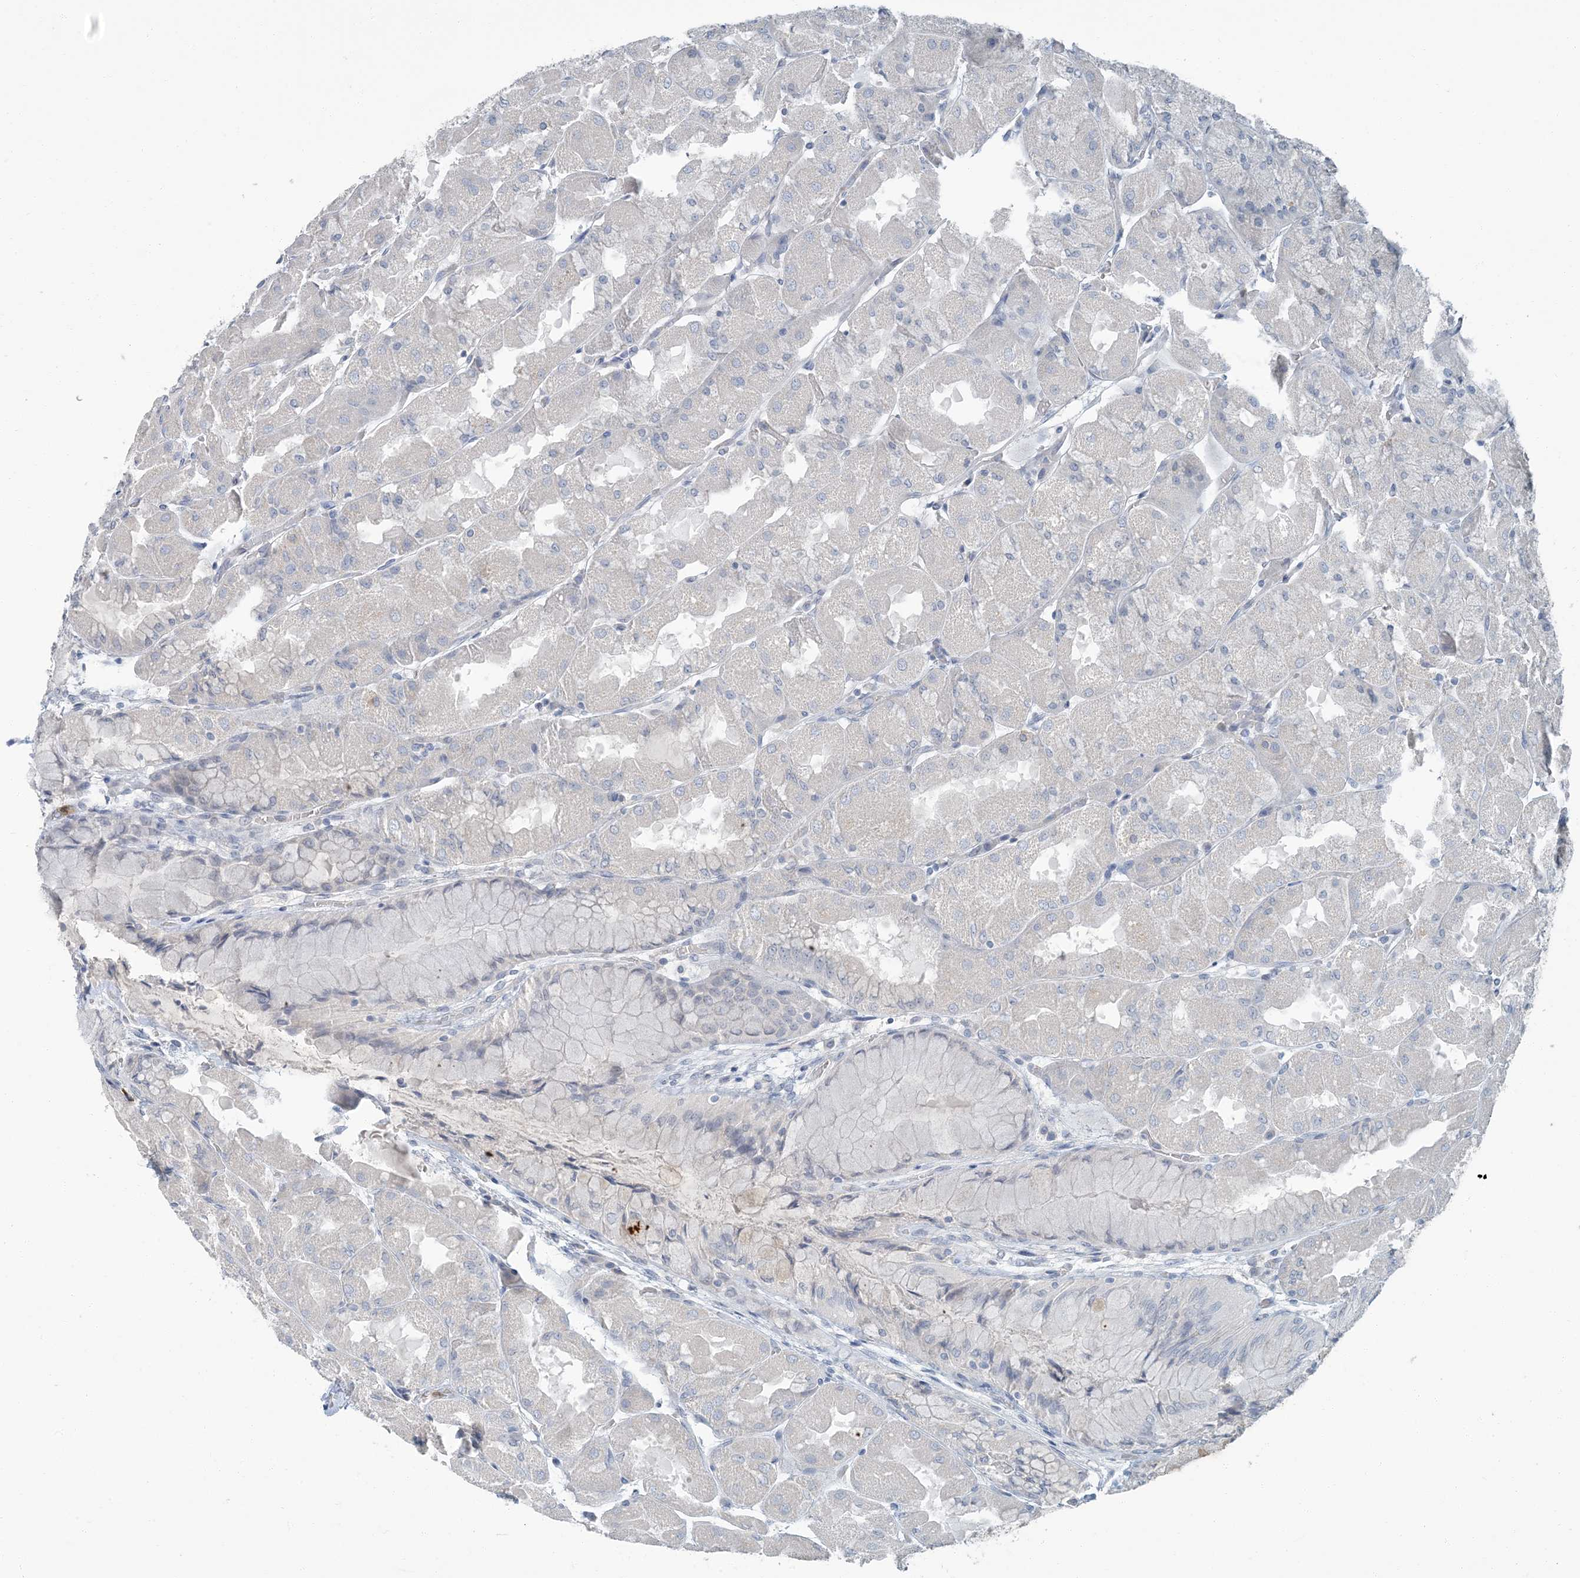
{"staining": {"intensity": "negative", "quantity": "none", "location": "none"}, "tissue": "stomach", "cell_type": "Glandular cells", "image_type": "normal", "snomed": [{"axis": "morphology", "description": "Normal tissue, NOS"}, {"axis": "topography", "description": "Stomach"}], "caption": "DAB (3,3'-diaminobenzidine) immunohistochemical staining of benign stomach demonstrates no significant staining in glandular cells. (Immunohistochemistry, brightfield microscopy, high magnification).", "gene": "EPHA4", "patient": {"sex": "female", "age": 61}}